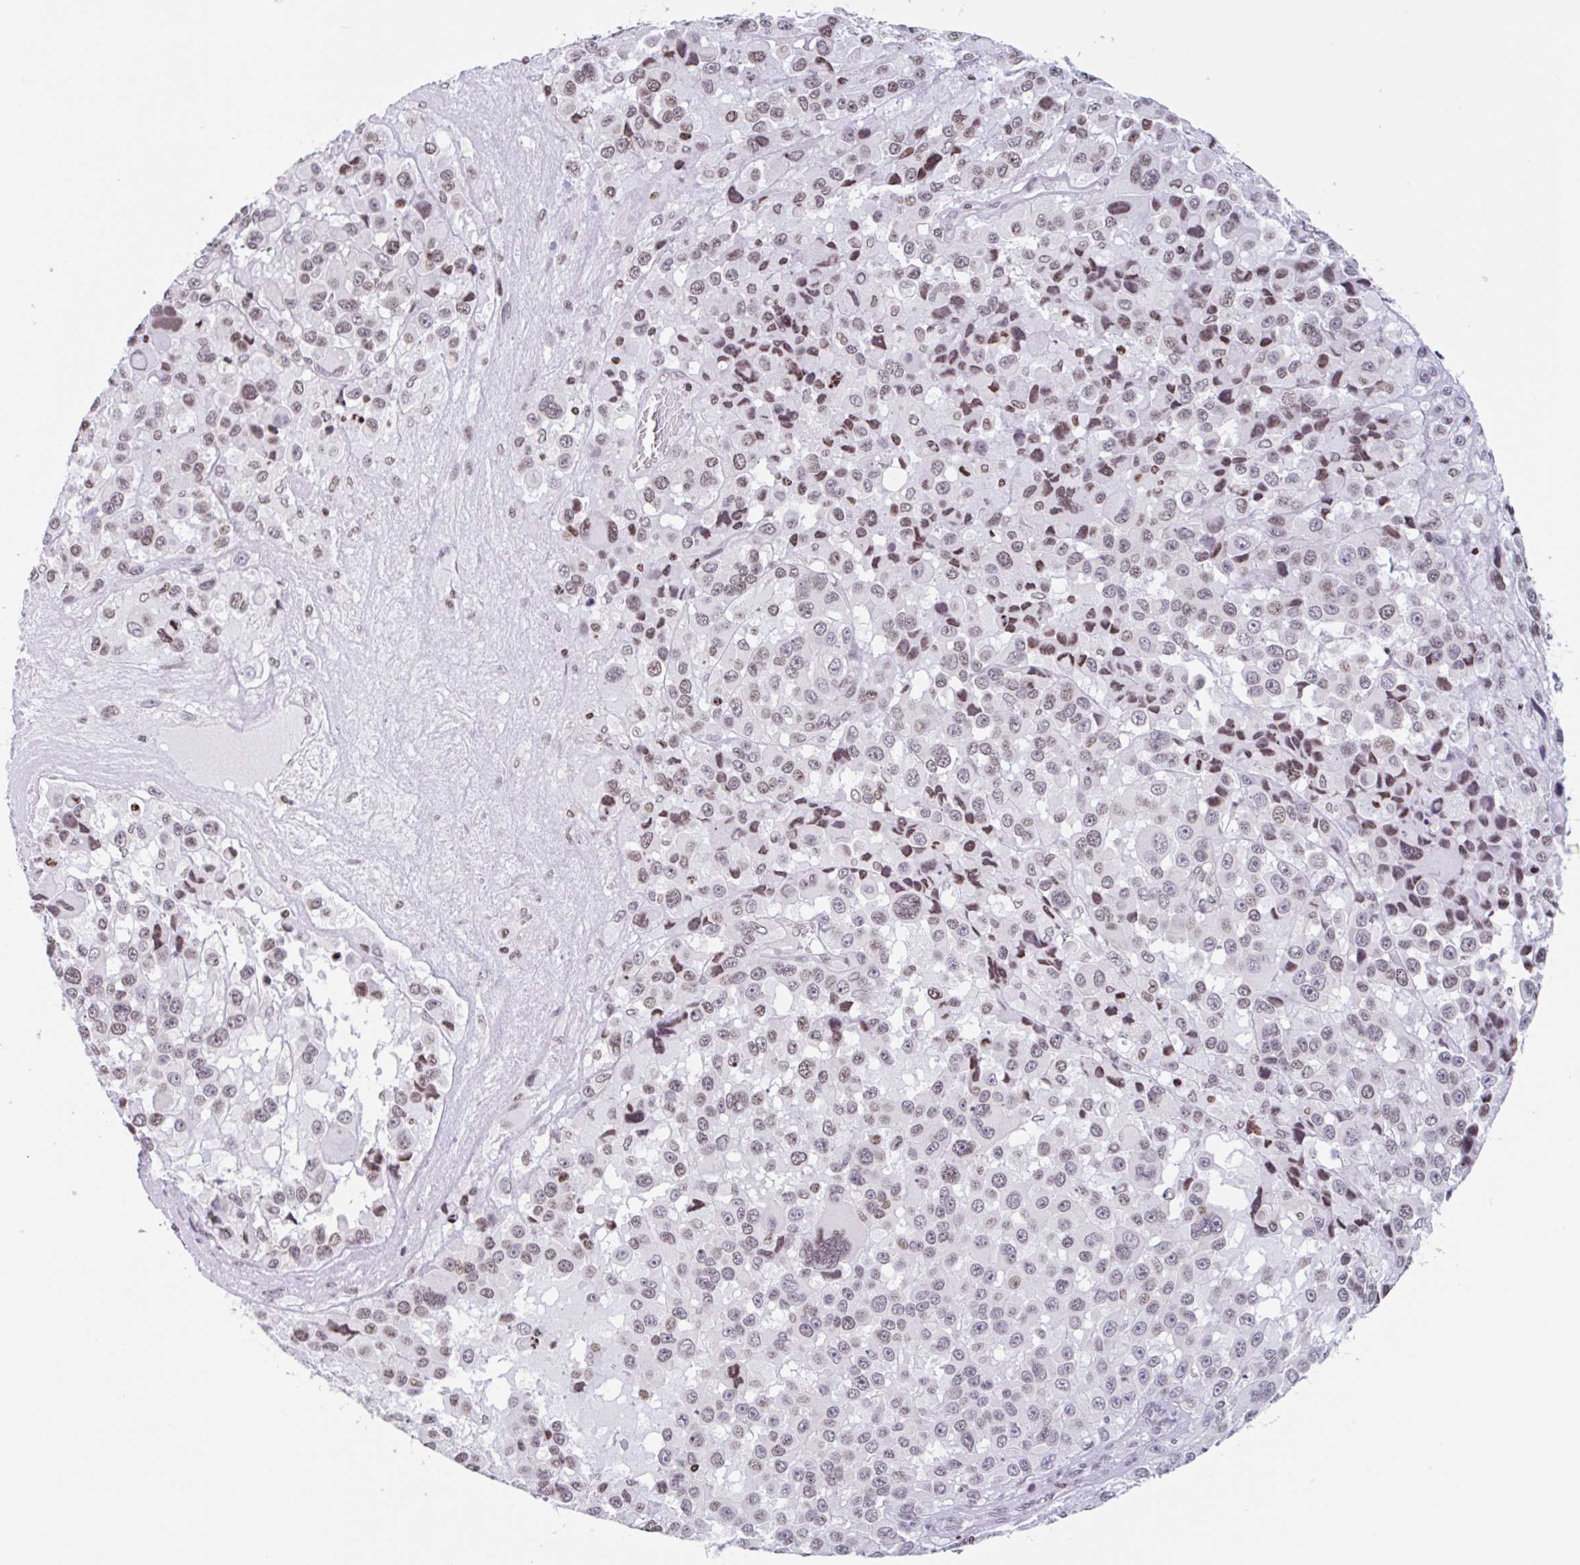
{"staining": {"intensity": "moderate", "quantity": ">75%", "location": "nuclear"}, "tissue": "melanoma", "cell_type": "Tumor cells", "image_type": "cancer", "snomed": [{"axis": "morphology", "description": "Malignant melanoma, Metastatic site"}, {"axis": "topography", "description": "Lymph node"}], "caption": "Protein staining of malignant melanoma (metastatic site) tissue shows moderate nuclear staining in about >75% of tumor cells.", "gene": "NOL6", "patient": {"sex": "female", "age": 65}}